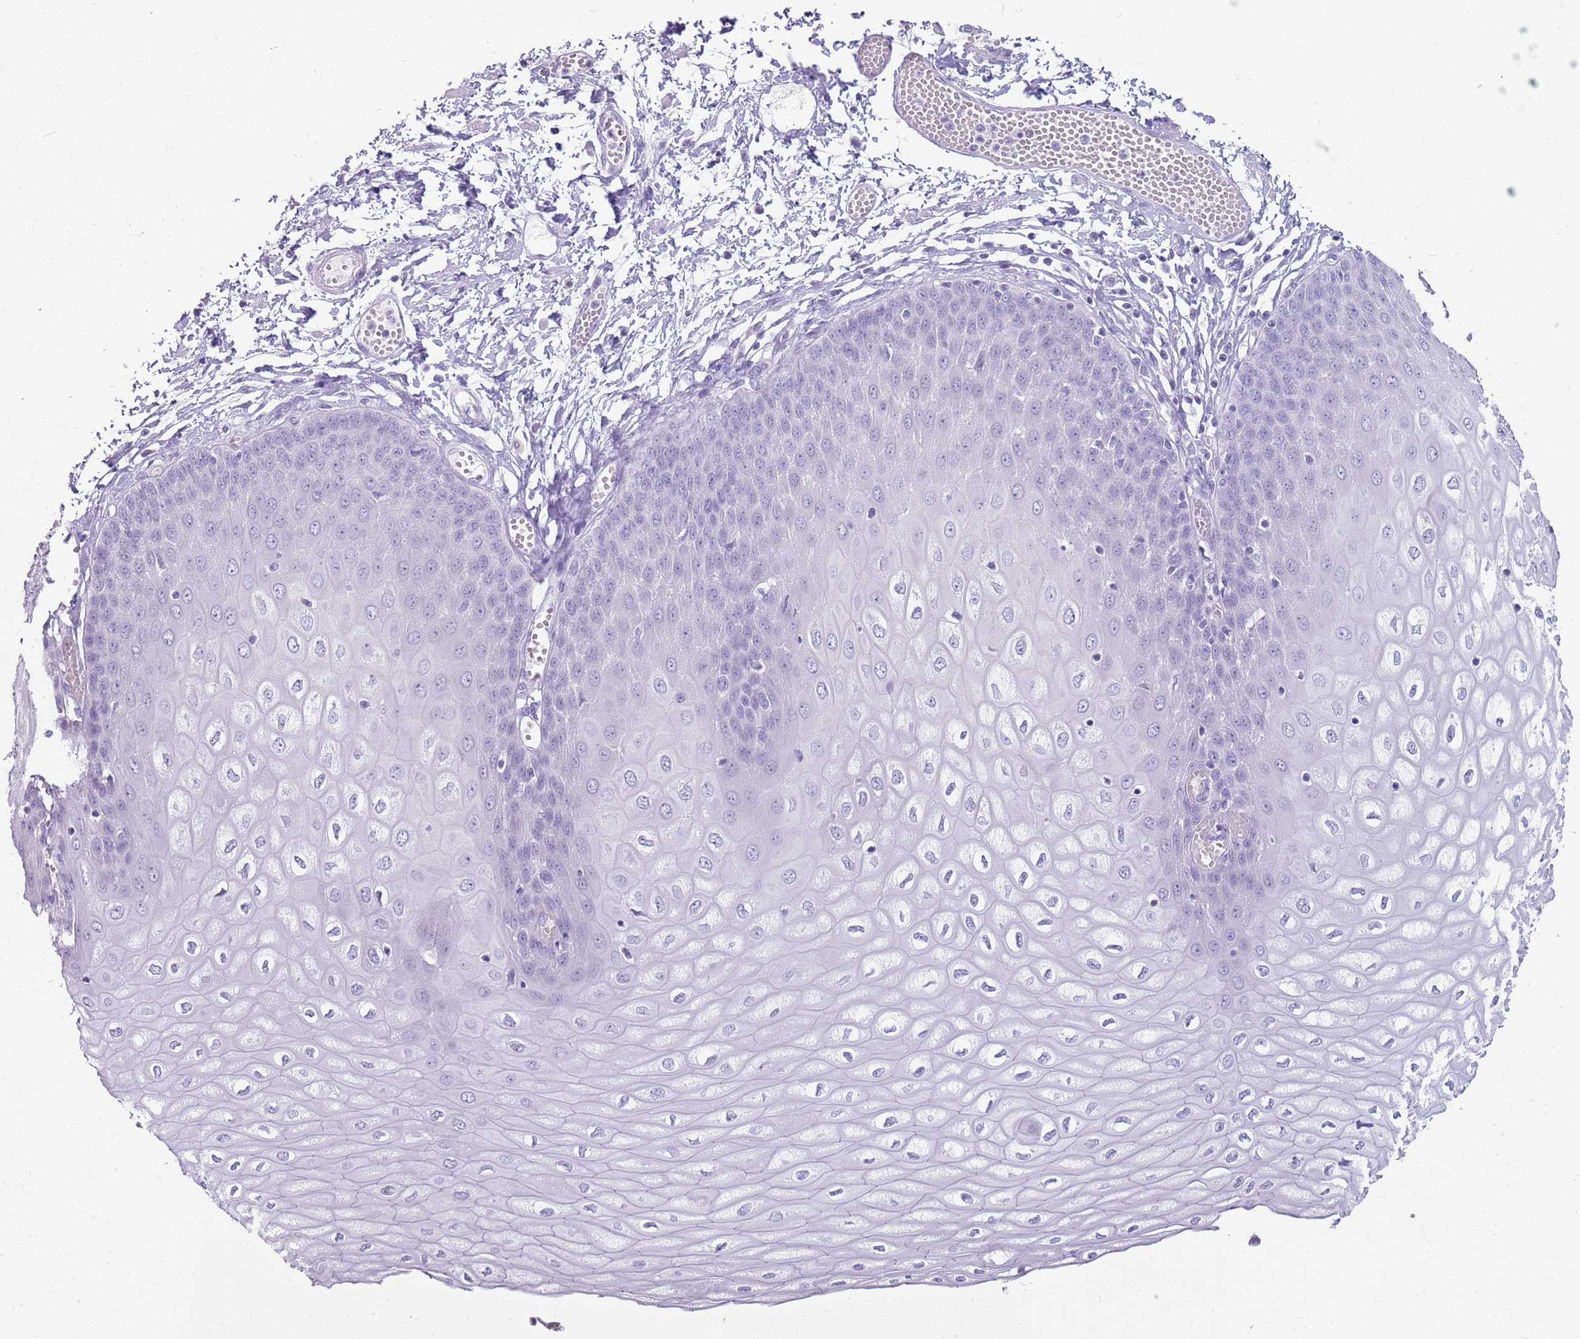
{"staining": {"intensity": "negative", "quantity": "none", "location": "none"}, "tissue": "esophagus", "cell_type": "Squamous epithelial cells", "image_type": "normal", "snomed": [{"axis": "morphology", "description": "Normal tissue, NOS"}, {"axis": "topography", "description": "Esophagus"}], "caption": "A photomicrograph of esophagus stained for a protein shows no brown staining in squamous epithelial cells.", "gene": "ENSG00000271254", "patient": {"sex": "male", "age": 60}}